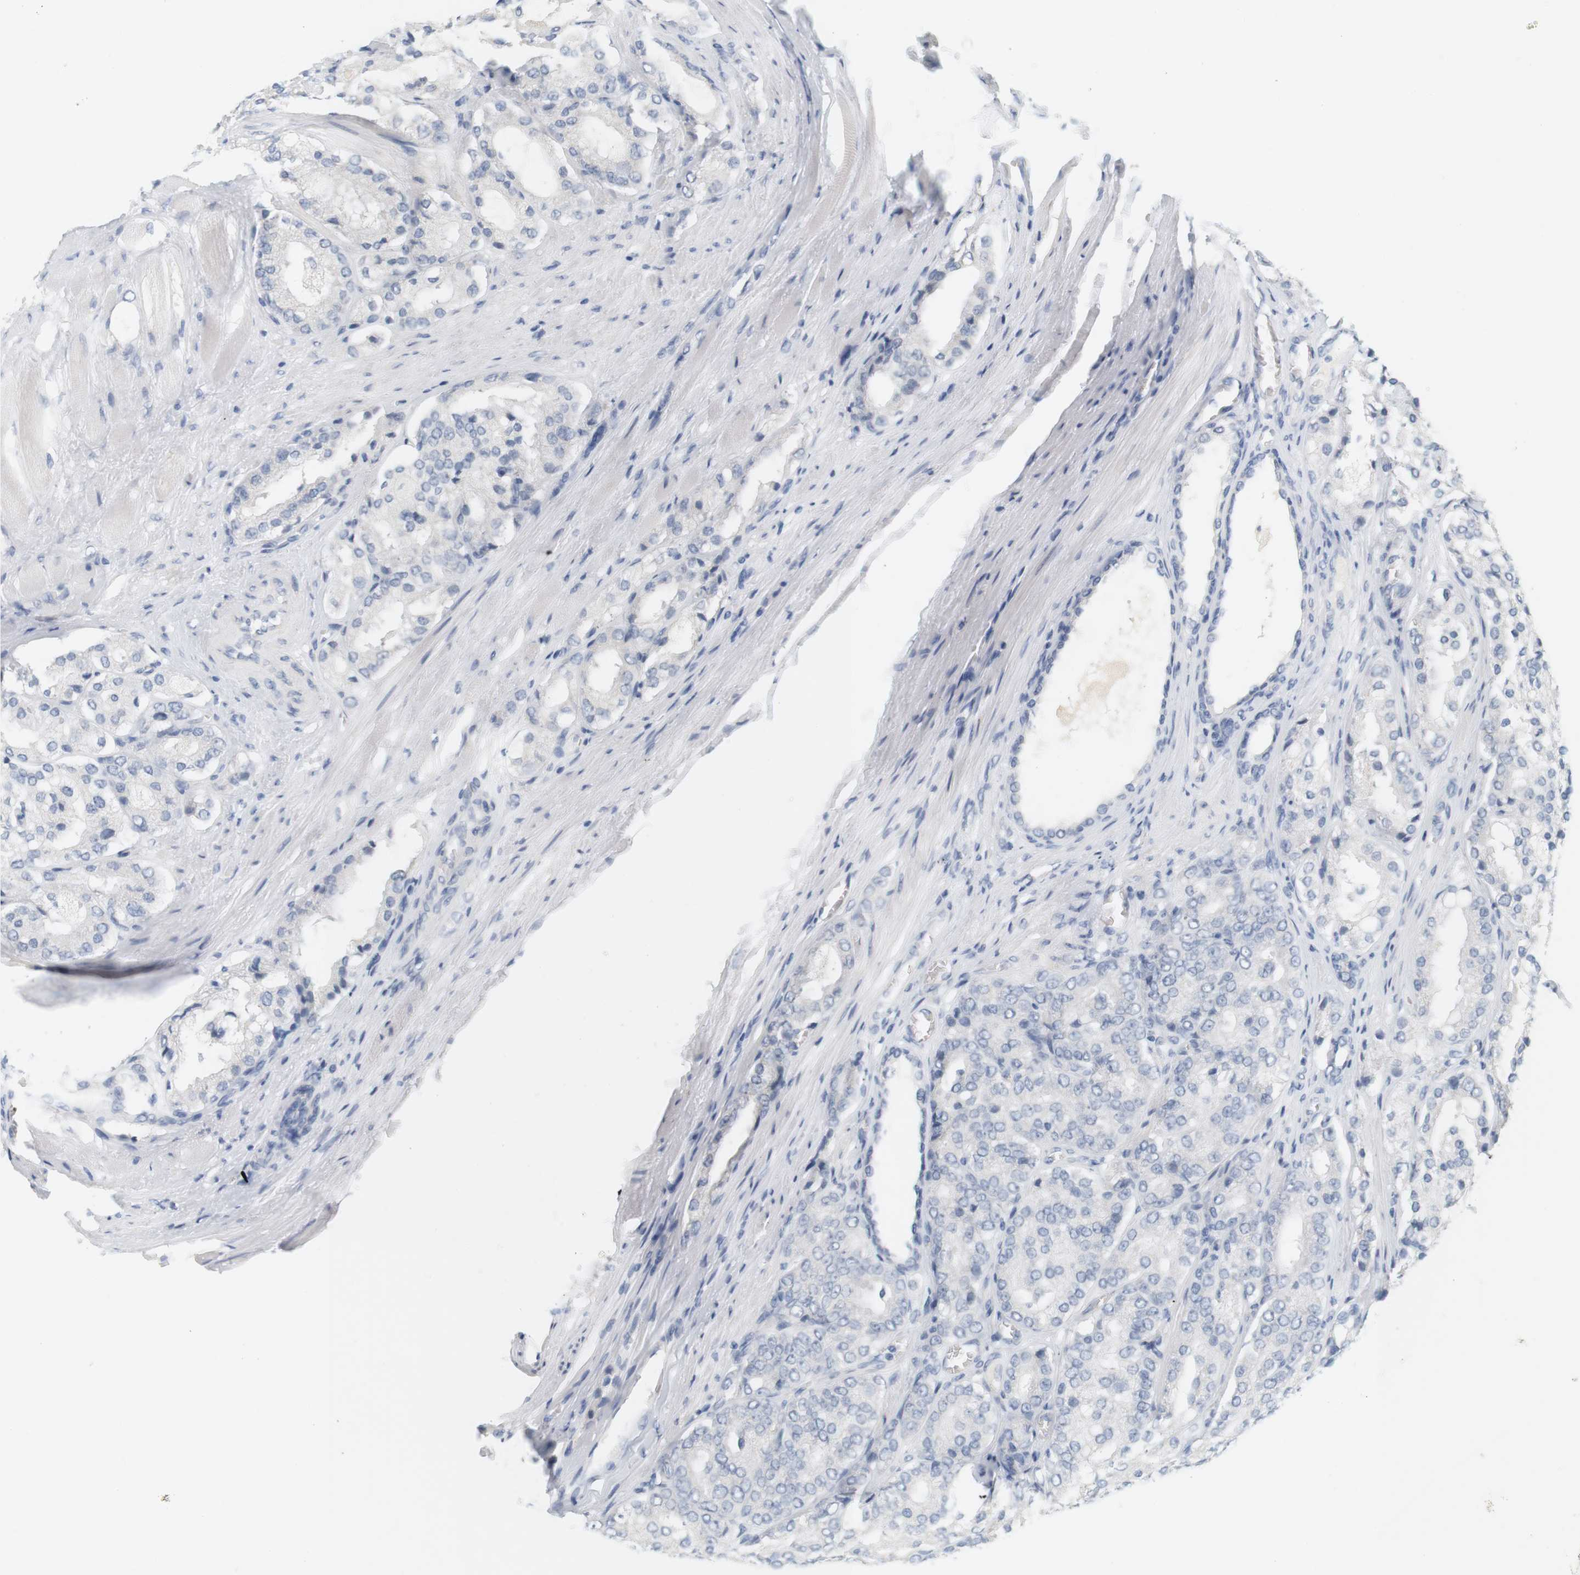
{"staining": {"intensity": "negative", "quantity": "none", "location": "none"}, "tissue": "prostate cancer", "cell_type": "Tumor cells", "image_type": "cancer", "snomed": [{"axis": "morphology", "description": "Adenocarcinoma, High grade"}, {"axis": "topography", "description": "Prostate"}], "caption": "A high-resolution image shows immunohistochemistry staining of prostate high-grade adenocarcinoma, which reveals no significant positivity in tumor cells.", "gene": "OPRM1", "patient": {"sex": "male", "age": 65}}